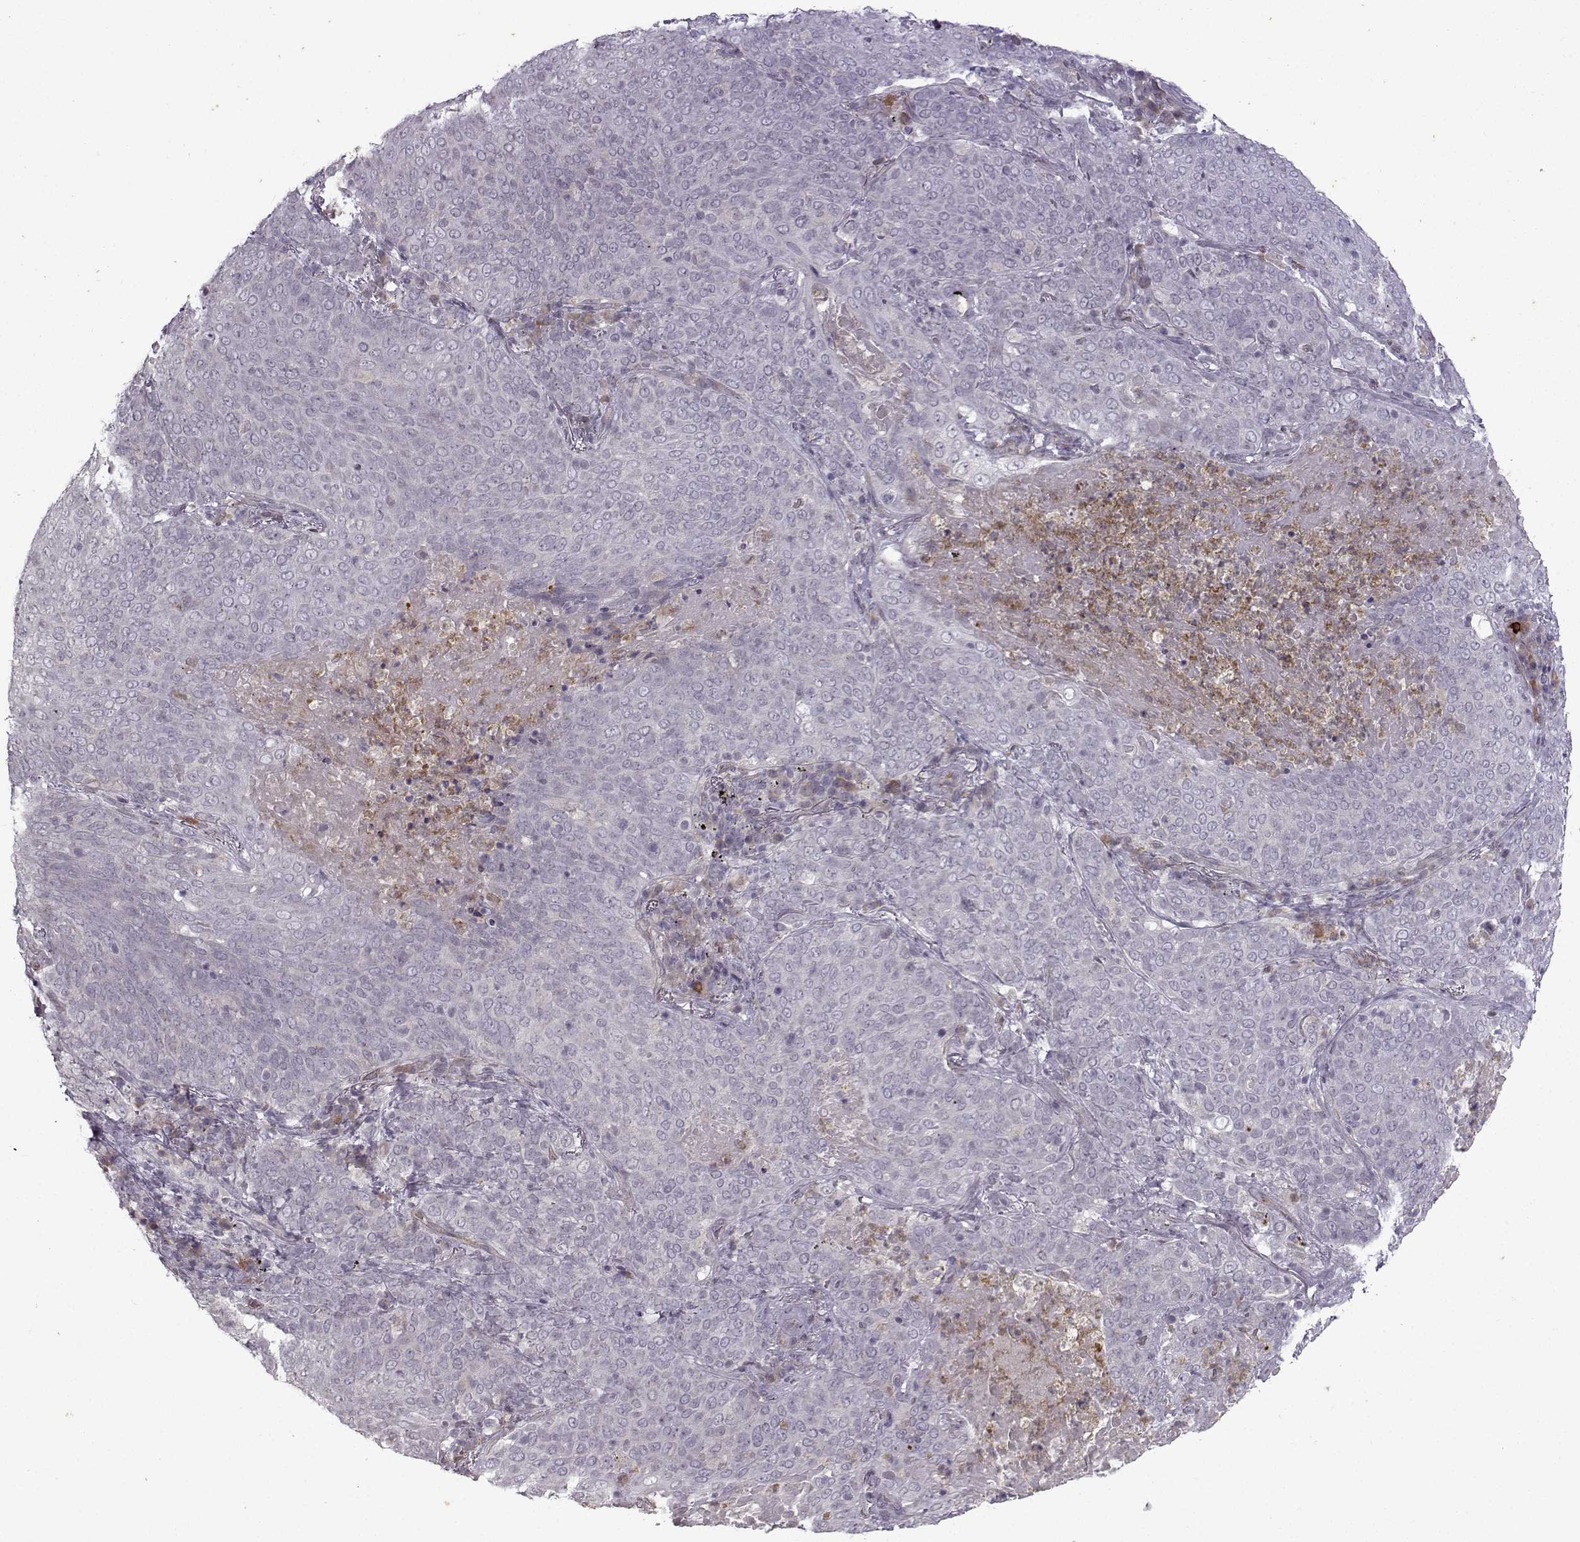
{"staining": {"intensity": "negative", "quantity": "none", "location": "none"}, "tissue": "lung cancer", "cell_type": "Tumor cells", "image_type": "cancer", "snomed": [{"axis": "morphology", "description": "Squamous cell carcinoma, NOS"}, {"axis": "topography", "description": "Lung"}], "caption": "The micrograph exhibits no significant expression in tumor cells of squamous cell carcinoma (lung).", "gene": "OPRD1", "patient": {"sex": "male", "age": 82}}